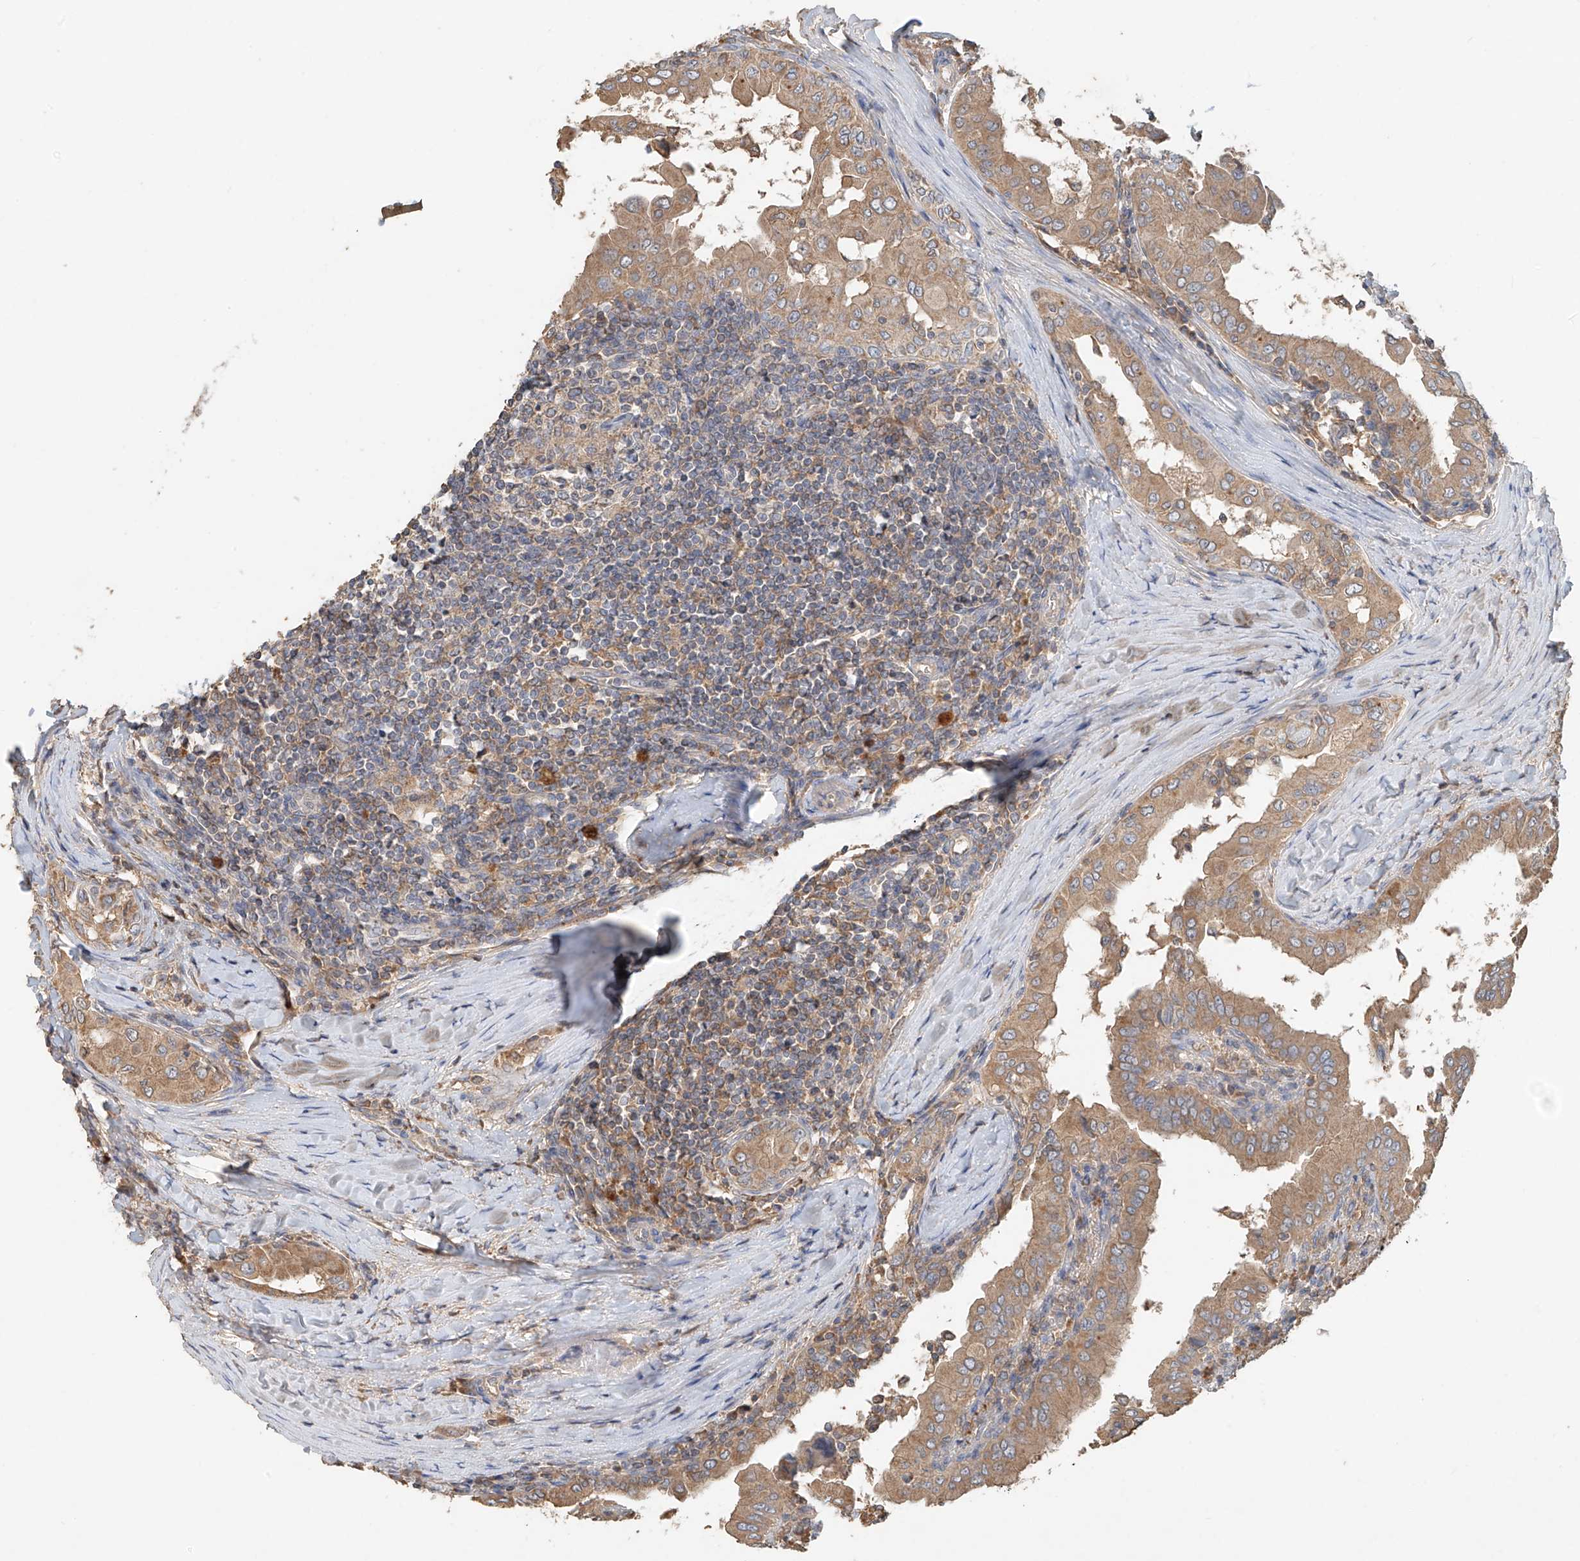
{"staining": {"intensity": "moderate", "quantity": ">75%", "location": "cytoplasmic/membranous"}, "tissue": "thyroid cancer", "cell_type": "Tumor cells", "image_type": "cancer", "snomed": [{"axis": "morphology", "description": "Papillary adenocarcinoma, NOS"}, {"axis": "topography", "description": "Thyroid gland"}], "caption": "Papillary adenocarcinoma (thyroid) was stained to show a protein in brown. There is medium levels of moderate cytoplasmic/membranous positivity in approximately >75% of tumor cells.", "gene": "GNB1L", "patient": {"sex": "male", "age": 33}}